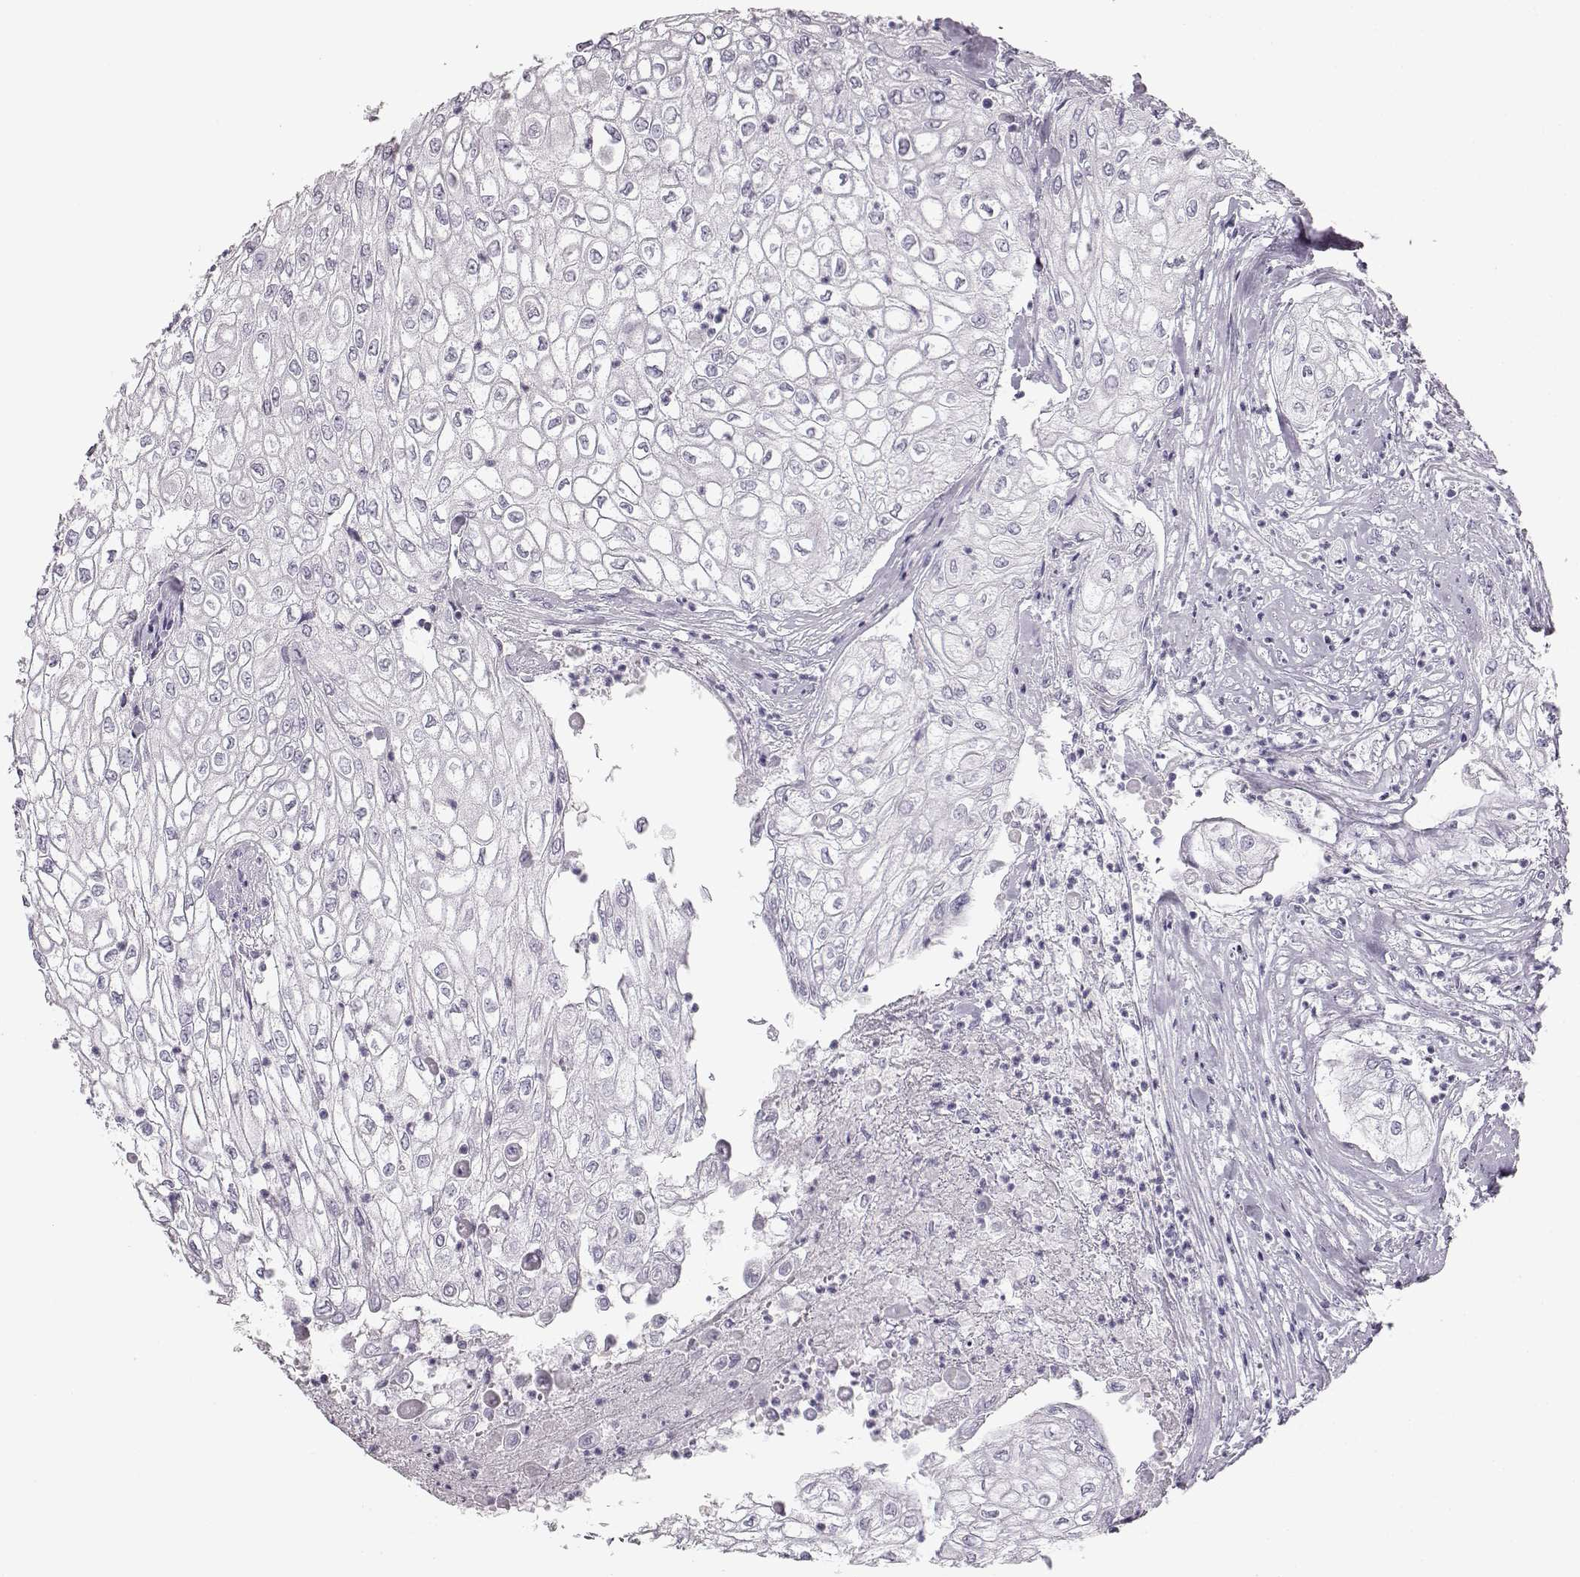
{"staining": {"intensity": "negative", "quantity": "none", "location": "none"}, "tissue": "urothelial cancer", "cell_type": "Tumor cells", "image_type": "cancer", "snomed": [{"axis": "morphology", "description": "Urothelial carcinoma, High grade"}, {"axis": "topography", "description": "Urinary bladder"}], "caption": "A micrograph of human high-grade urothelial carcinoma is negative for staining in tumor cells. (DAB (3,3'-diaminobenzidine) IHC visualized using brightfield microscopy, high magnification).", "gene": "BFSP2", "patient": {"sex": "male", "age": 62}}